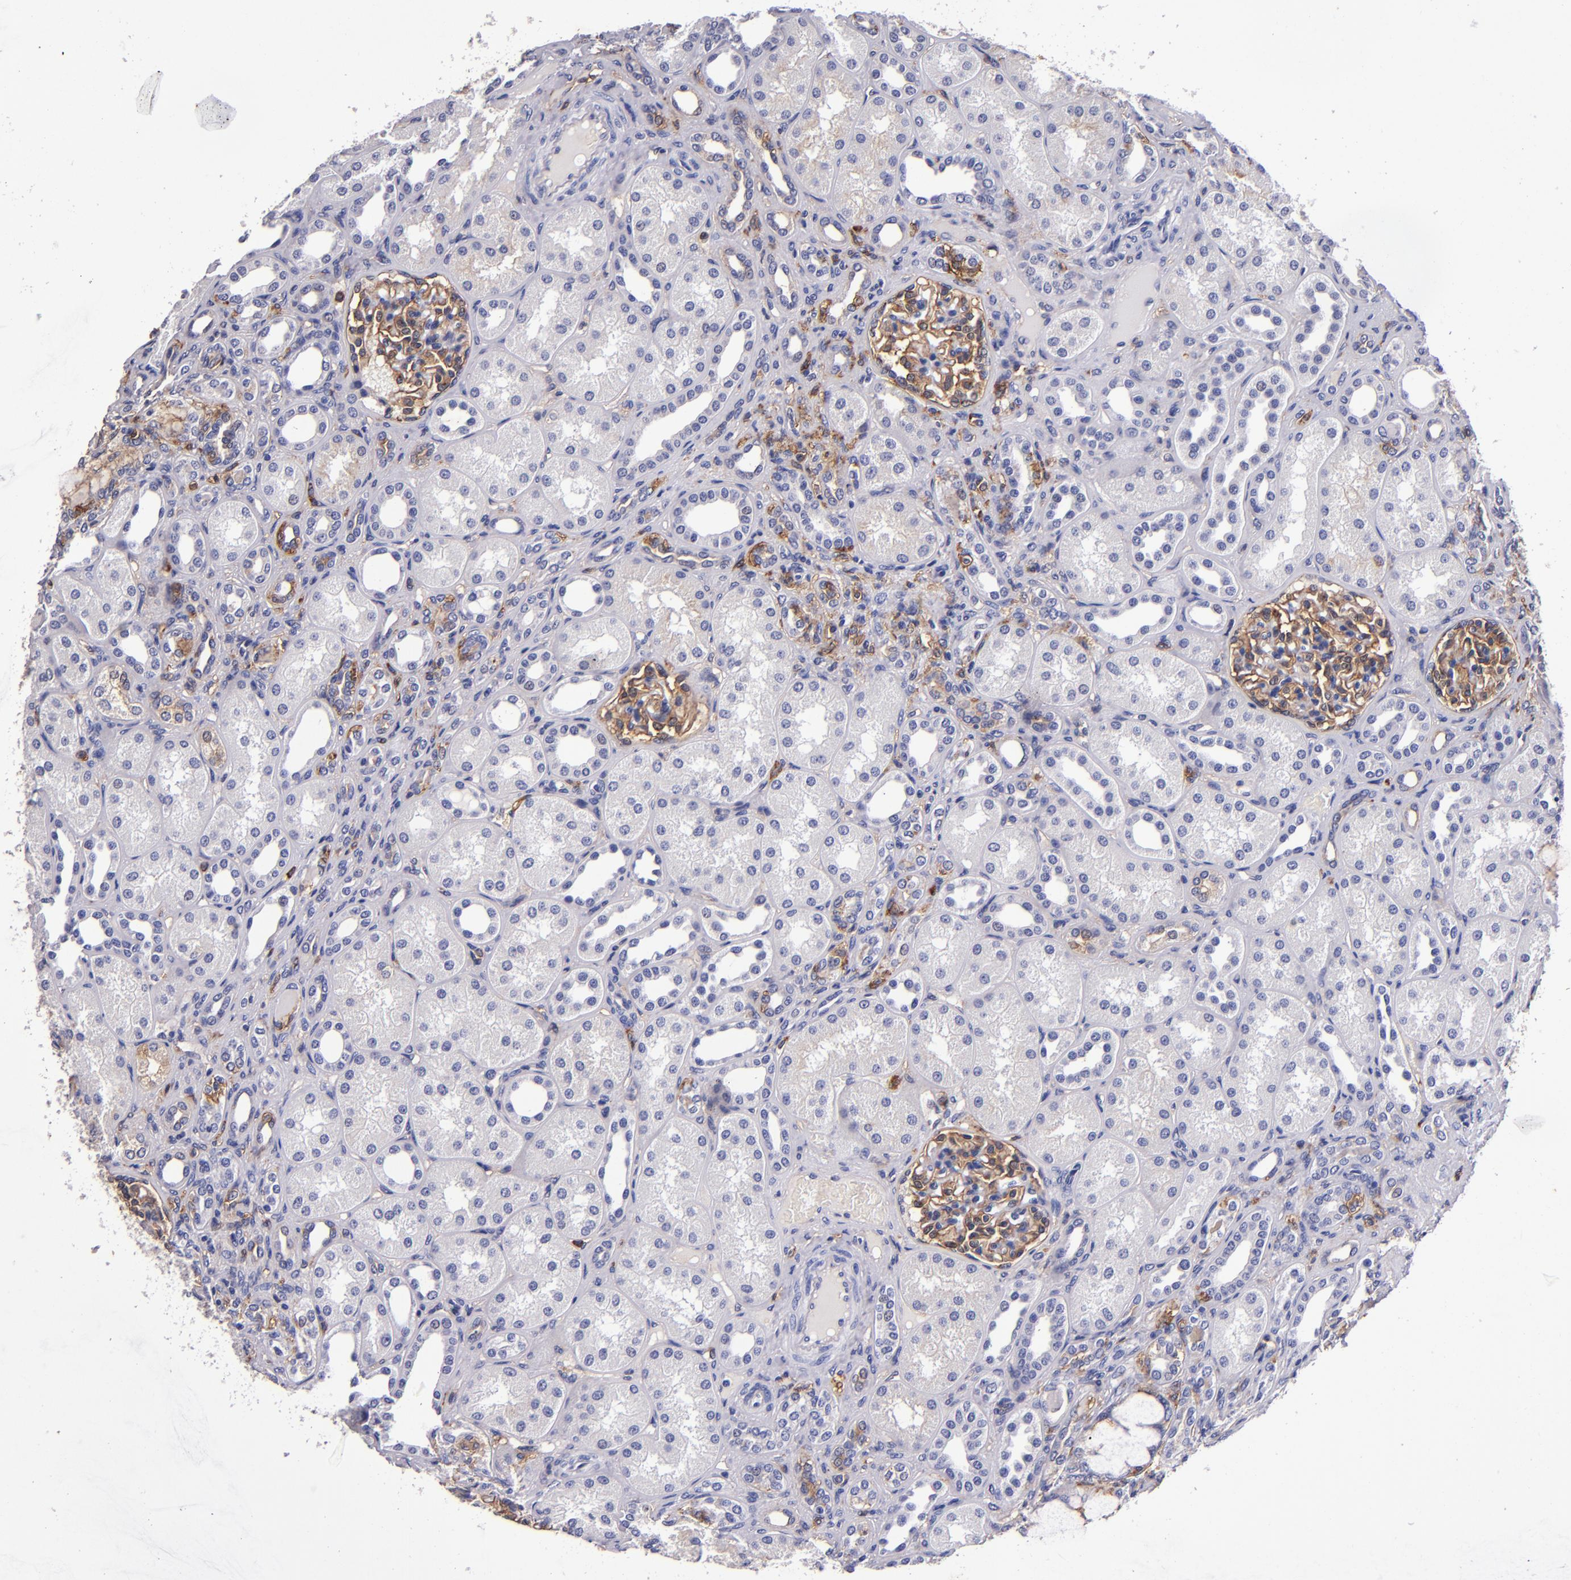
{"staining": {"intensity": "weak", "quantity": ">75%", "location": "cytoplasmic/membranous"}, "tissue": "kidney", "cell_type": "Cells in glomeruli", "image_type": "normal", "snomed": [{"axis": "morphology", "description": "Normal tissue, NOS"}, {"axis": "topography", "description": "Kidney"}], "caption": "The immunohistochemical stain labels weak cytoplasmic/membranous positivity in cells in glomeruli of unremarkable kidney.", "gene": "SIRPA", "patient": {"sex": "male", "age": 7}}